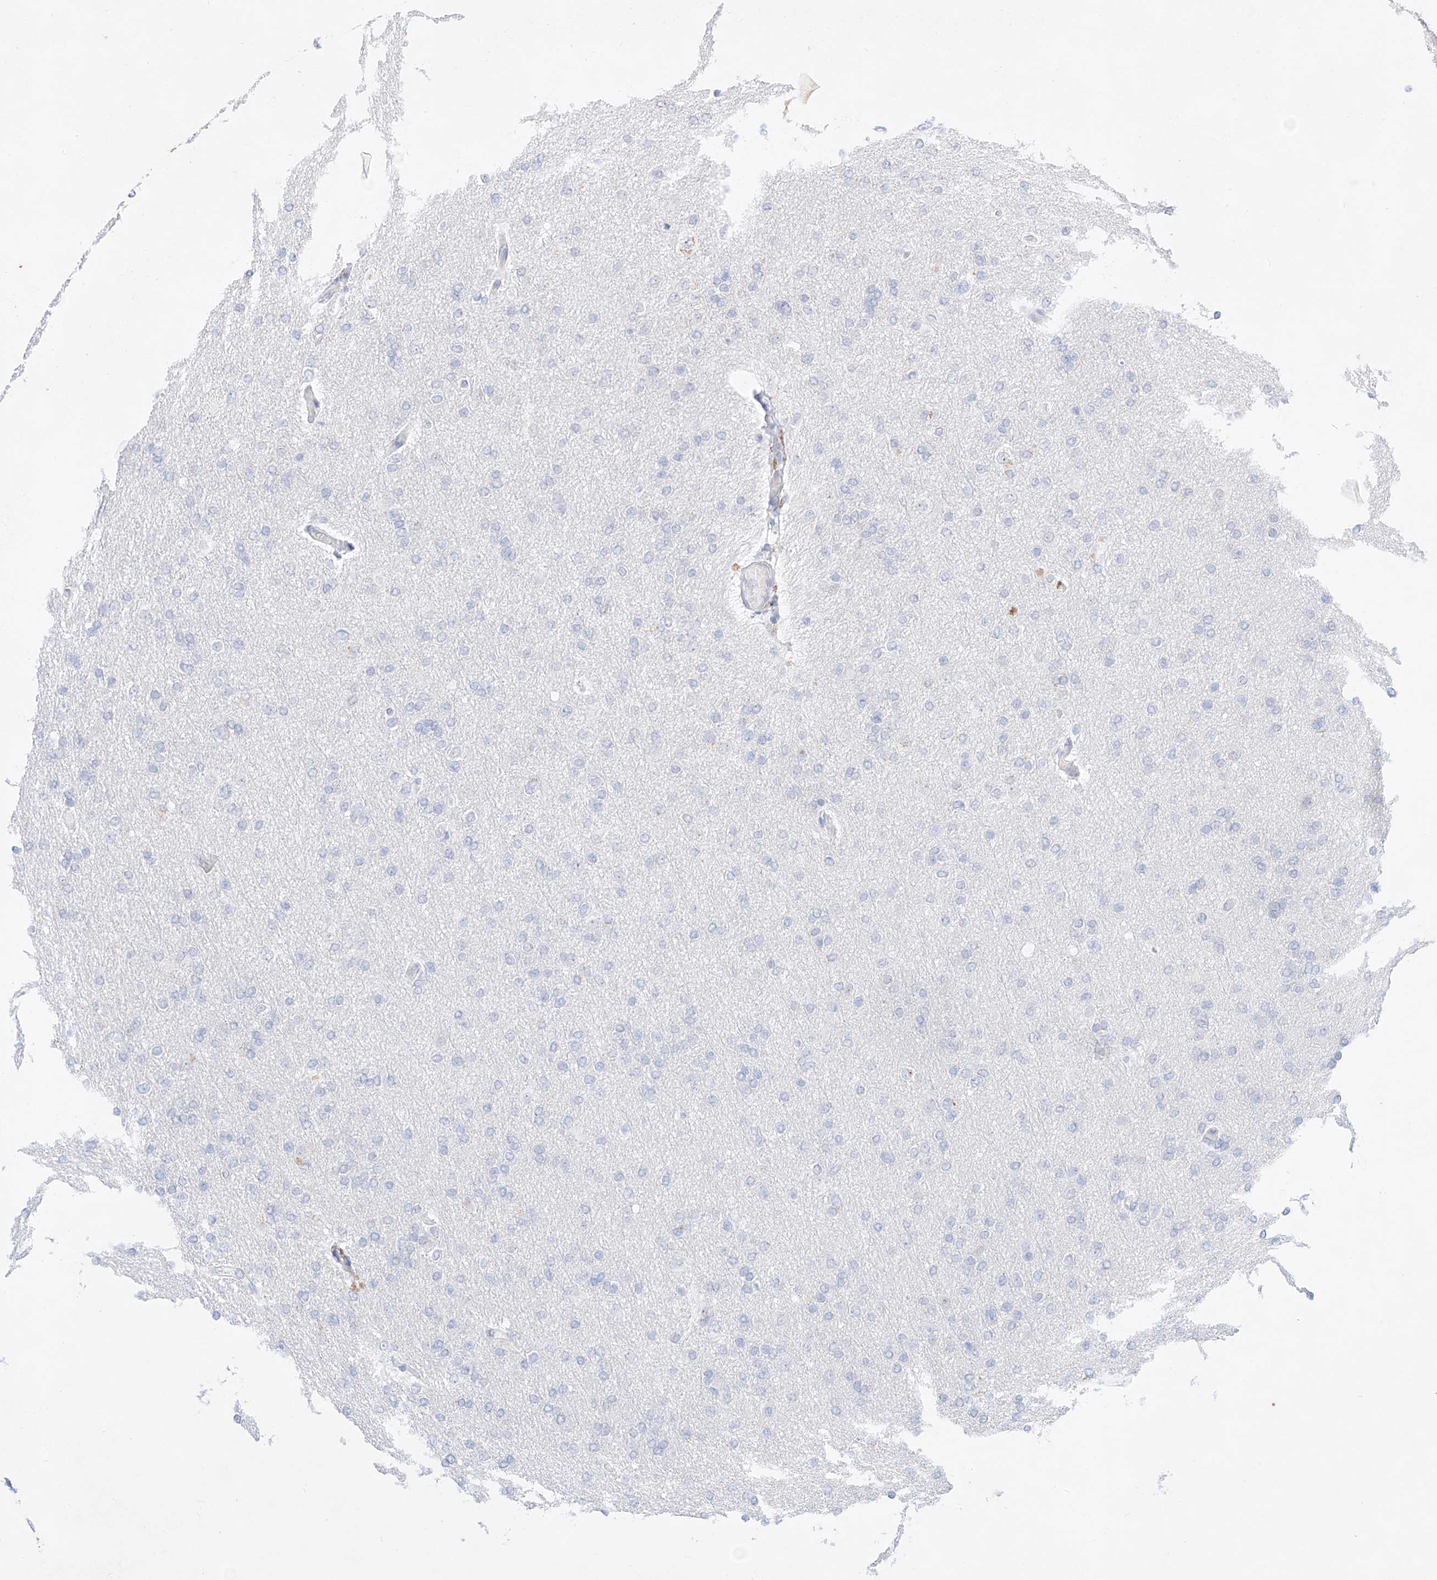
{"staining": {"intensity": "negative", "quantity": "none", "location": "none"}, "tissue": "glioma", "cell_type": "Tumor cells", "image_type": "cancer", "snomed": [{"axis": "morphology", "description": "Glioma, malignant, High grade"}, {"axis": "topography", "description": "Cerebral cortex"}], "caption": "The photomicrograph demonstrates no staining of tumor cells in malignant high-grade glioma. Brightfield microscopy of immunohistochemistry (IHC) stained with DAB (brown) and hematoxylin (blue), captured at high magnification.", "gene": "NT5C3B", "patient": {"sex": "female", "age": 36}}